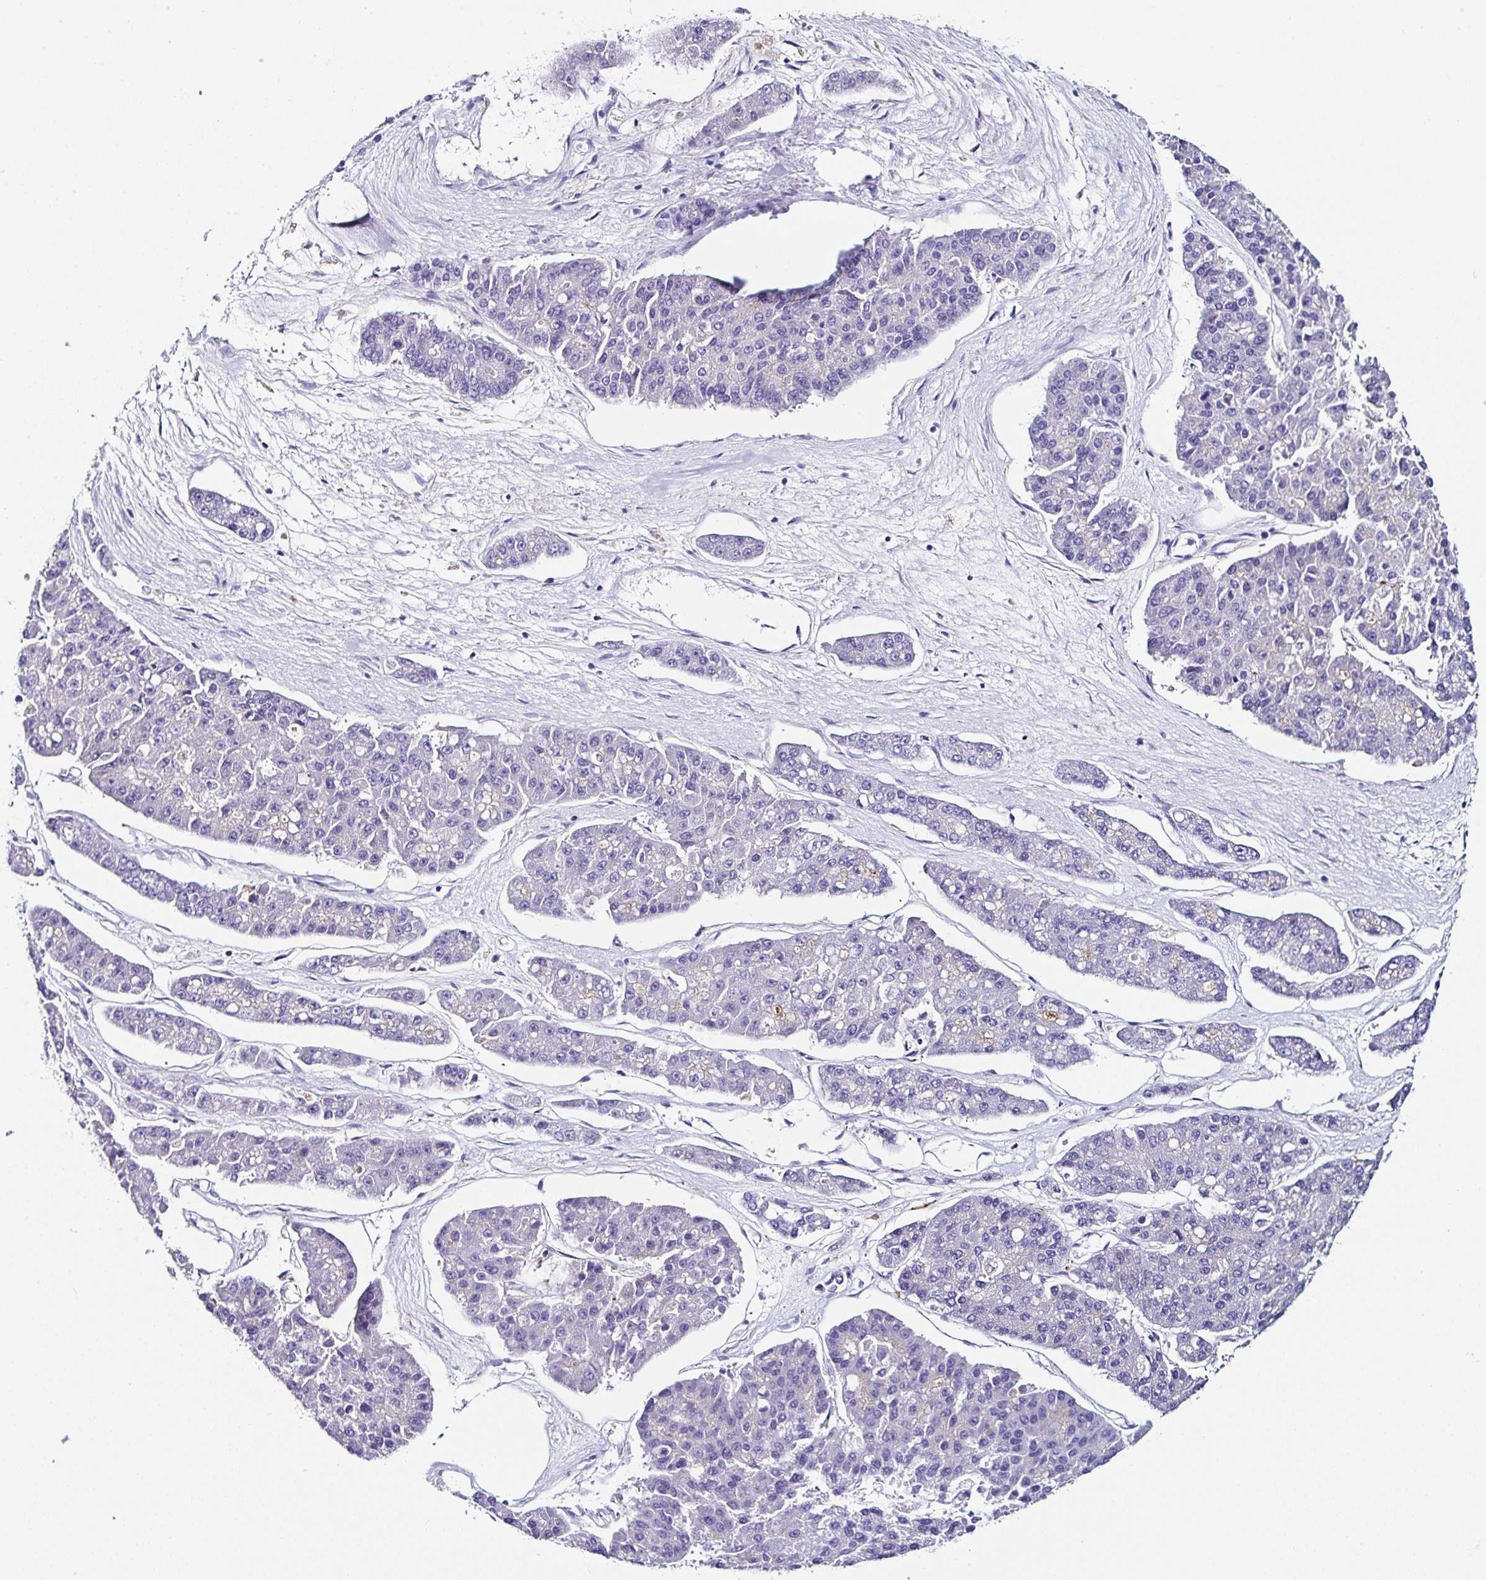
{"staining": {"intensity": "negative", "quantity": "none", "location": "none"}, "tissue": "pancreatic cancer", "cell_type": "Tumor cells", "image_type": "cancer", "snomed": [{"axis": "morphology", "description": "Adenocarcinoma, NOS"}, {"axis": "topography", "description": "Pancreas"}], "caption": "This photomicrograph is of pancreatic cancer (adenocarcinoma) stained with IHC to label a protein in brown with the nuclei are counter-stained blue. There is no positivity in tumor cells.", "gene": "TMPRSS11E", "patient": {"sex": "male", "age": 50}}